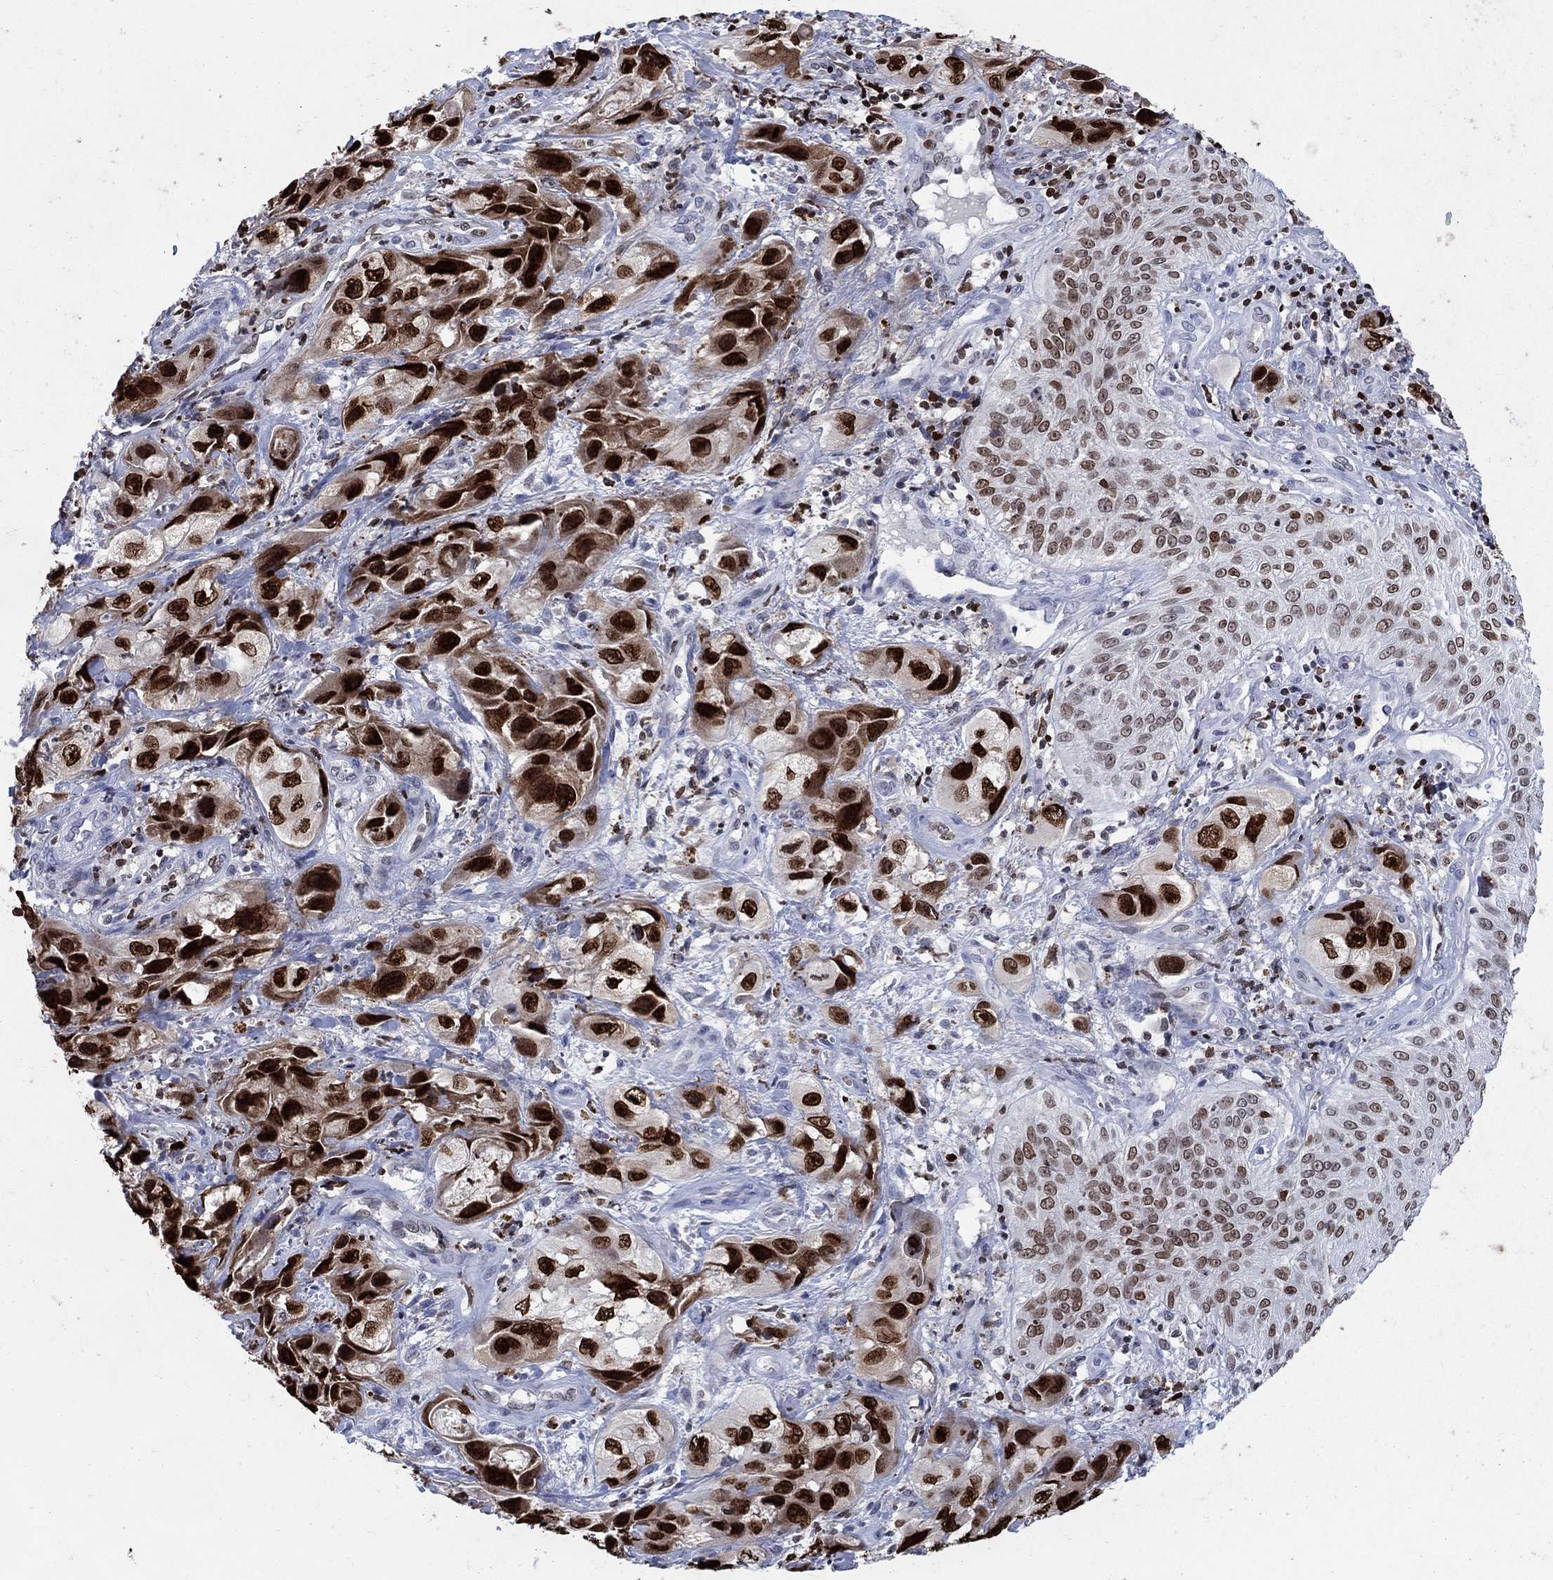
{"staining": {"intensity": "strong", "quantity": "25%-75%", "location": "nuclear"}, "tissue": "skin cancer", "cell_type": "Tumor cells", "image_type": "cancer", "snomed": [{"axis": "morphology", "description": "Squamous cell carcinoma, NOS"}, {"axis": "topography", "description": "Skin"}, {"axis": "topography", "description": "Subcutis"}], "caption": "This is an image of IHC staining of skin cancer, which shows strong positivity in the nuclear of tumor cells.", "gene": "HMGA1", "patient": {"sex": "male", "age": 73}}